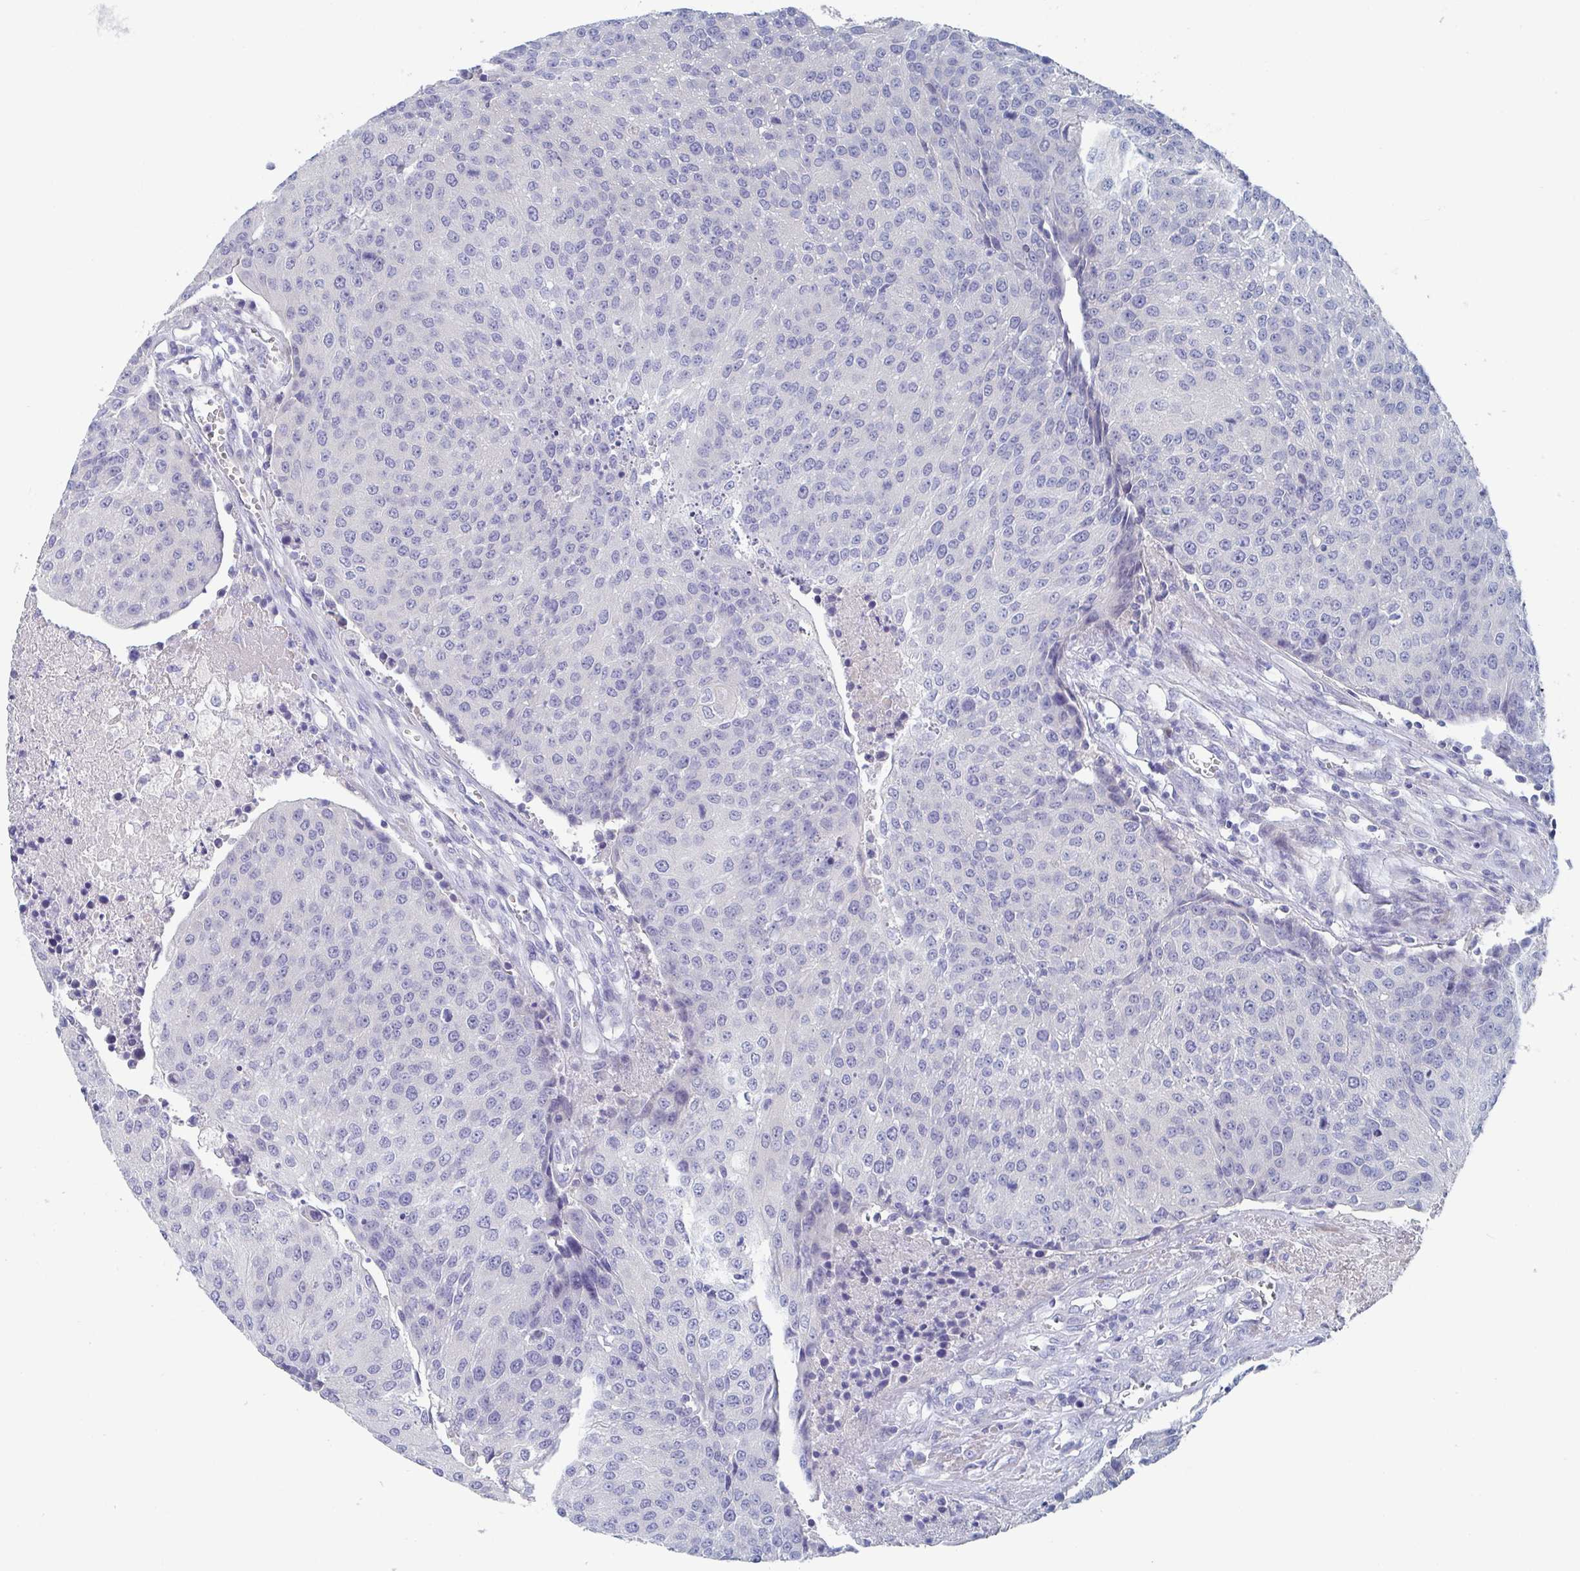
{"staining": {"intensity": "negative", "quantity": "none", "location": "none"}, "tissue": "urothelial cancer", "cell_type": "Tumor cells", "image_type": "cancer", "snomed": [{"axis": "morphology", "description": "Urothelial carcinoma, High grade"}, {"axis": "topography", "description": "Urinary bladder"}], "caption": "Tumor cells show no significant expression in urothelial carcinoma (high-grade). (DAB (3,3'-diaminobenzidine) immunohistochemistry visualized using brightfield microscopy, high magnification).", "gene": "NT5C3B", "patient": {"sex": "female", "age": 85}}